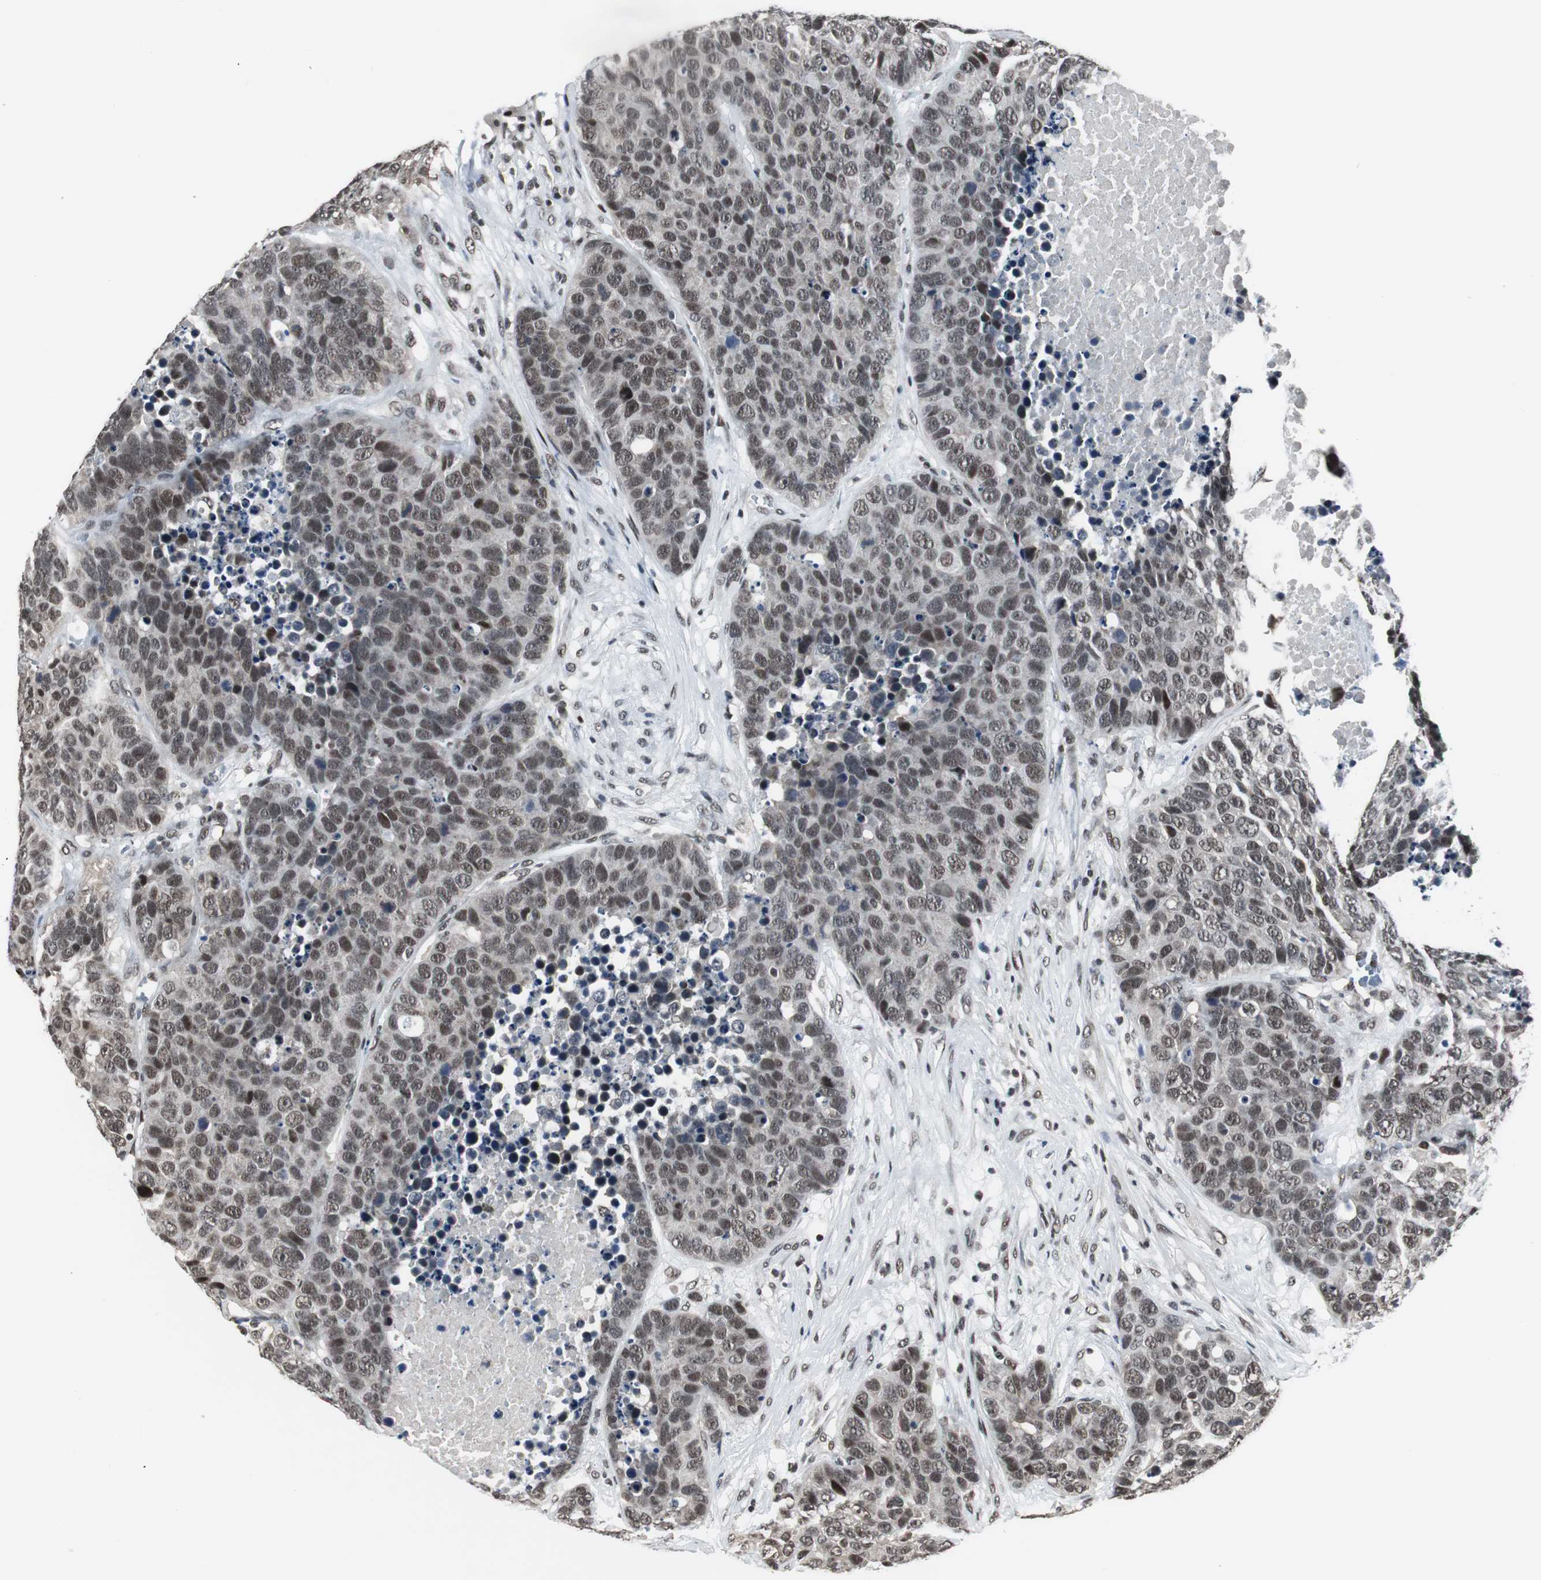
{"staining": {"intensity": "moderate", "quantity": ">75%", "location": "nuclear"}, "tissue": "carcinoid", "cell_type": "Tumor cells", "image_type": "cancer", "snomed": [{"axis": "morphology", "description": "Carcinoid, malignant, NOS"}, {"axis": "topography", "description": "Lung"}], "caption": "Carcinoid stained for a protein (brown) exhibits moderate nuclear positive staining in about >75% of tumor cells.", "gene": "CDK9", "patient": {"sex": "male", "age": 60}}